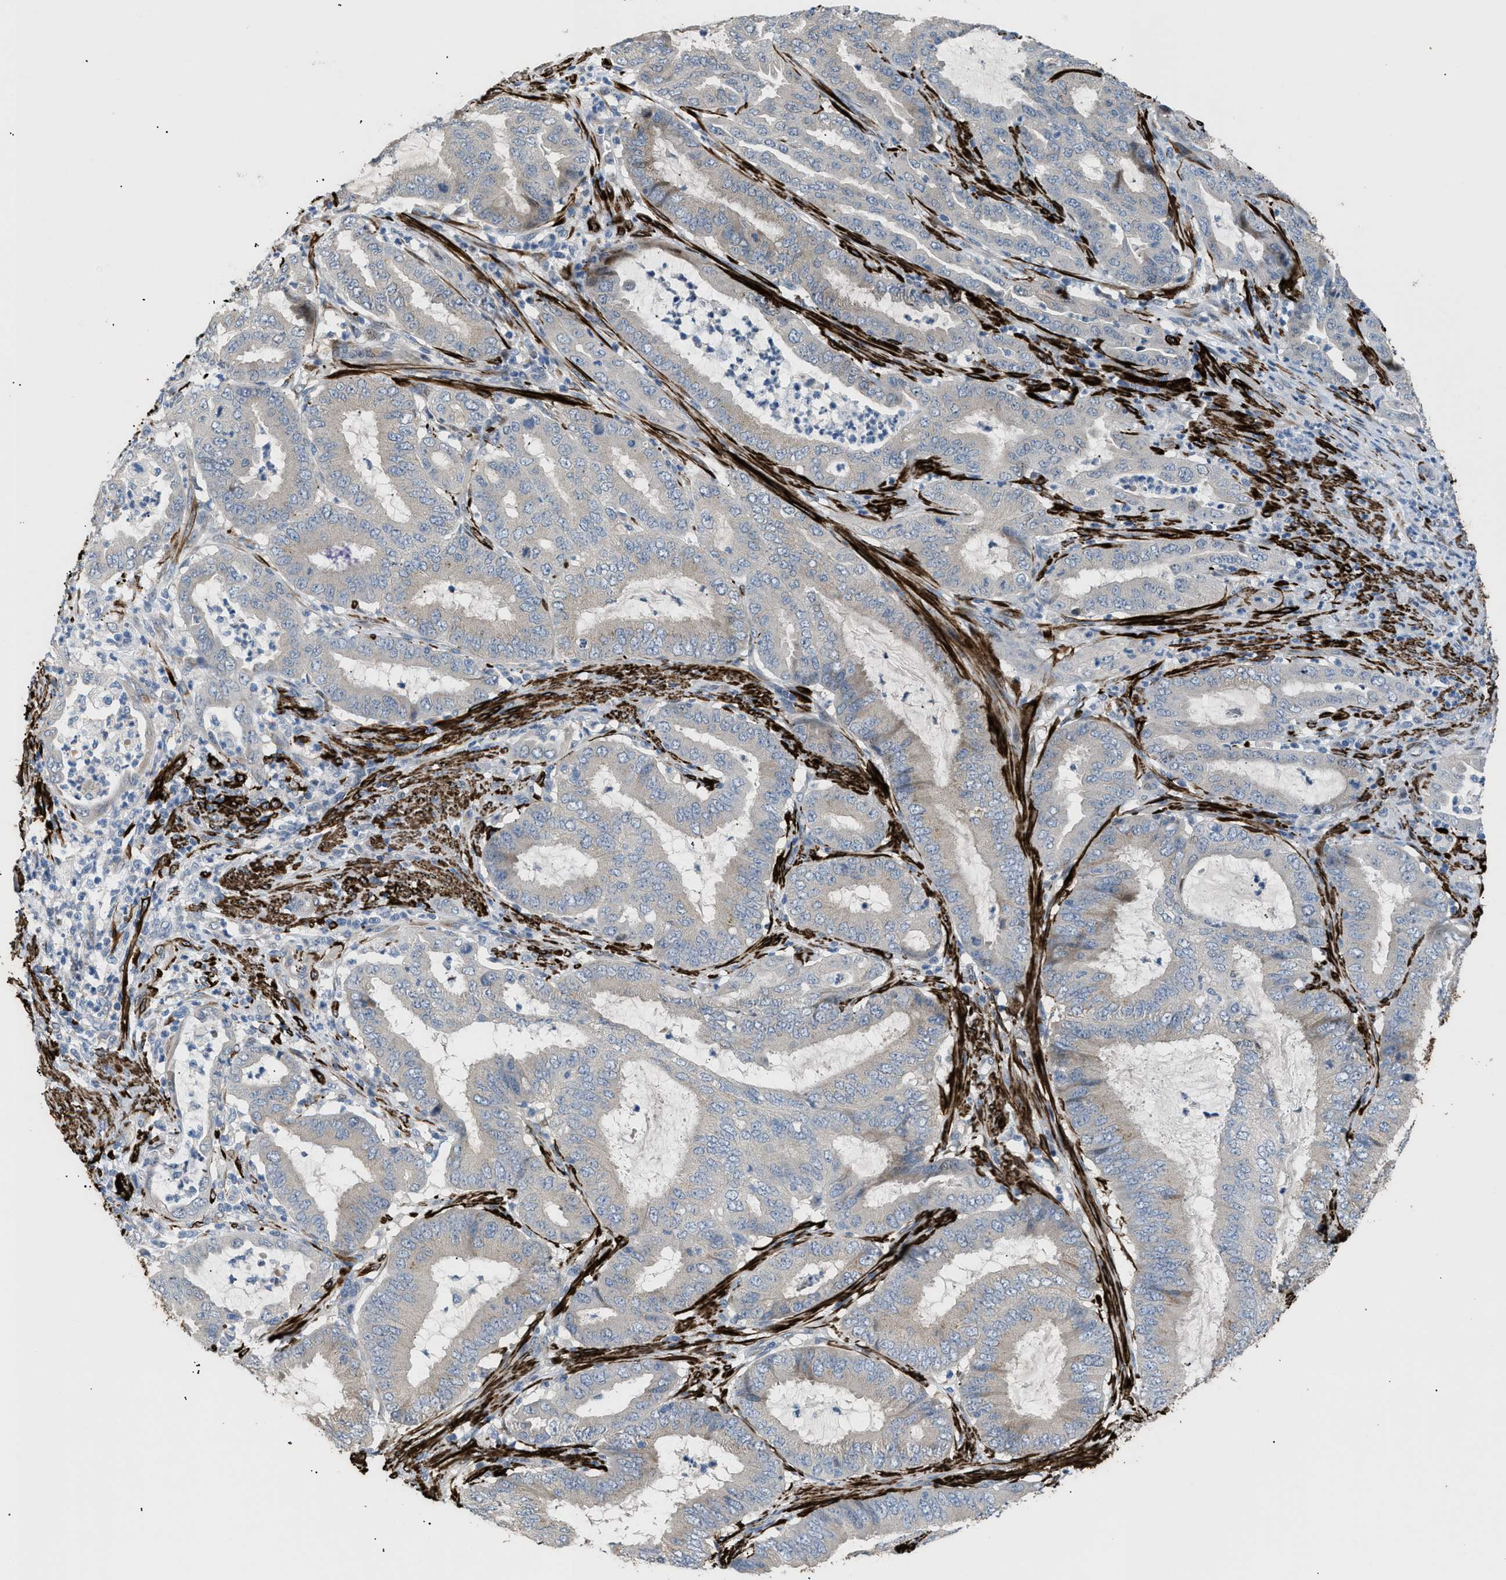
{"staining": {"intensity": "negative", "quantity": "none", "location": "none"}, "tissue": "endometrial cancer", "cell_type": "Tumor cells", "image_type": "cancer", "snomed": [{"axis": "morphology", "description": "Adenocarcinoma, NOS"}, {"axis": "topography", "description": "Endometrium"}], "caption": "This micrograph is of endometrial adenocarcinoma stained with immunohistochemistry to label a protein in brown with the nuclei are counter-stained blue. There is no staining in tumor cells.", "gene": "ICA1", "patient": {"sex": "female", "age": 70}}